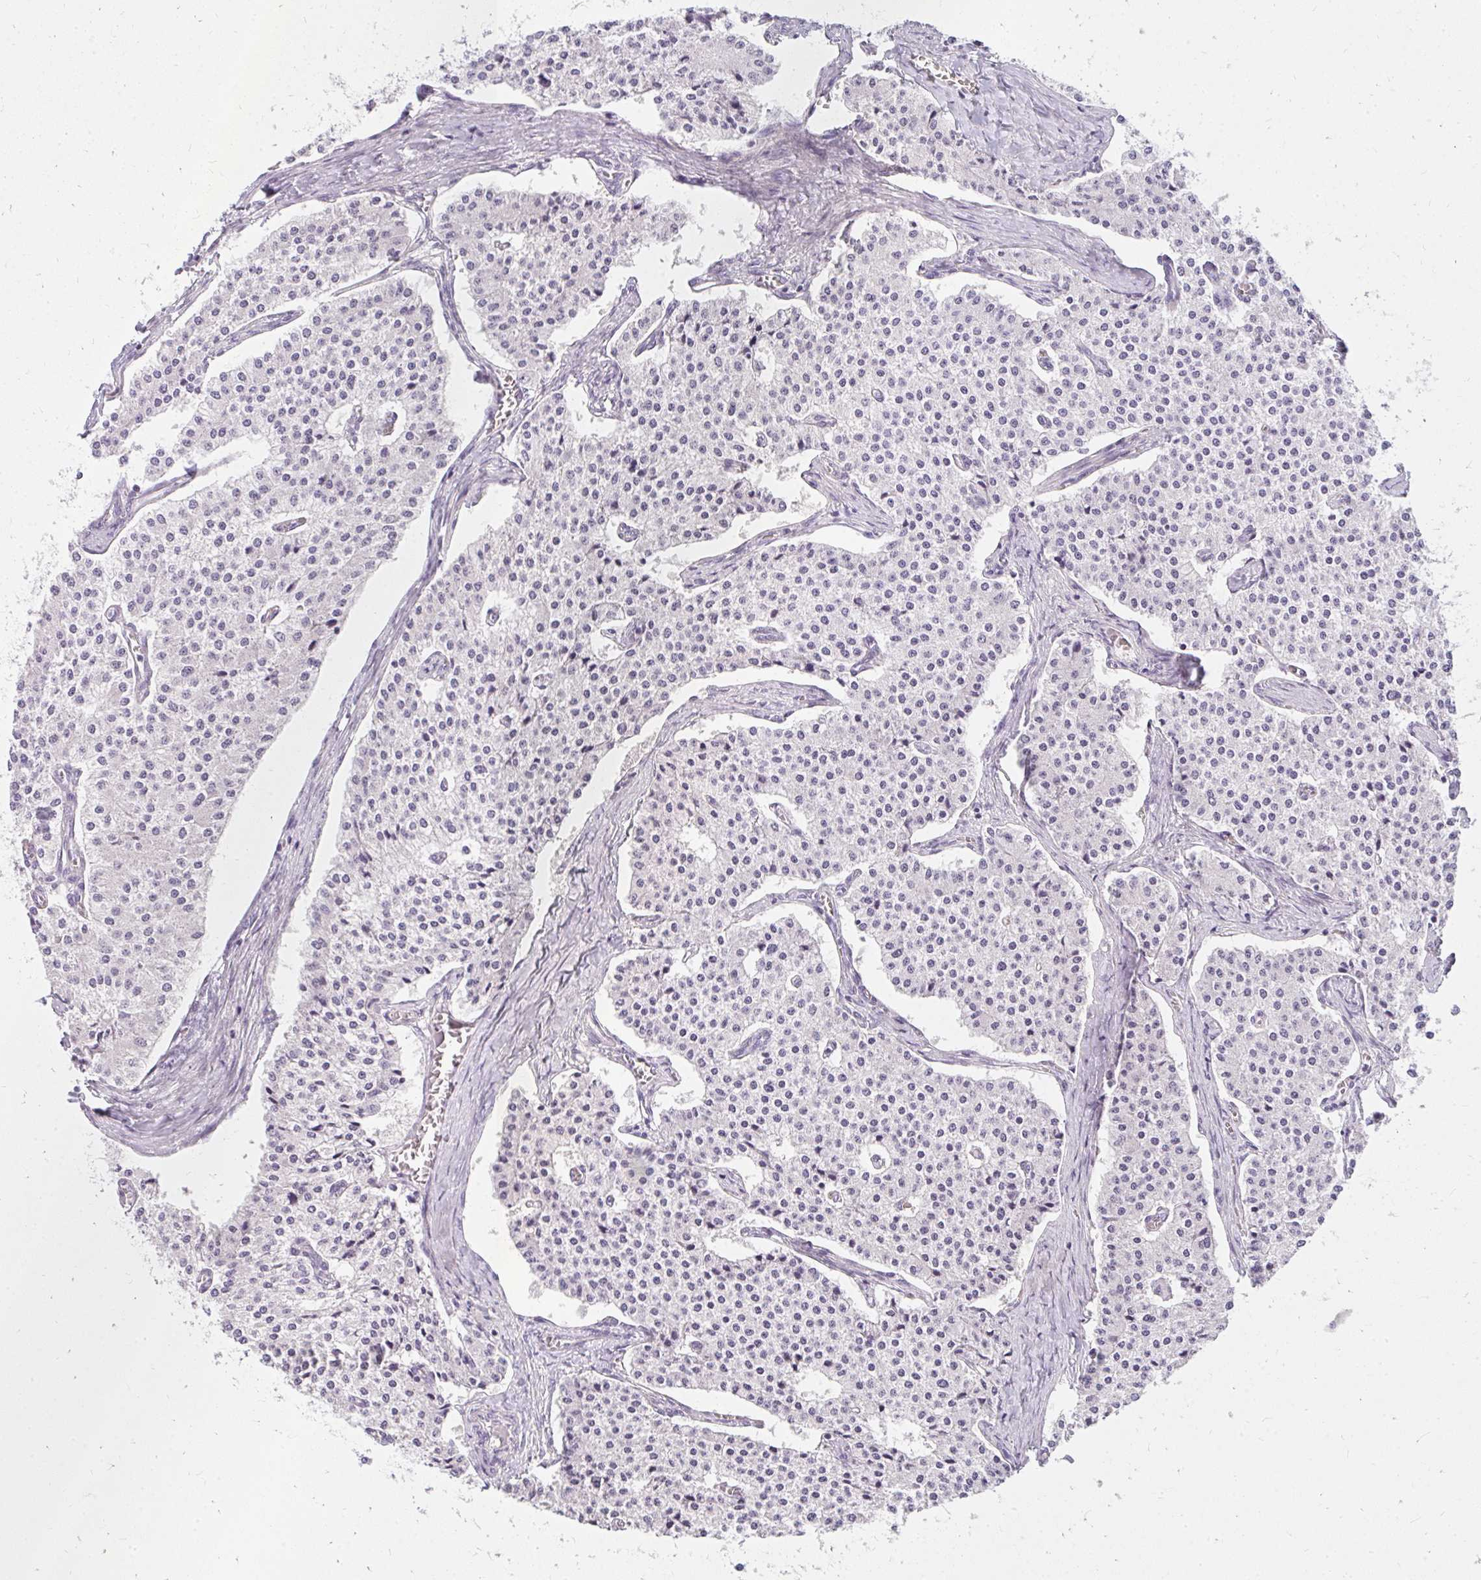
{"staining": {"intensity": "negative", "quantity": "none", "location": "none"}, "tissue": "carcinoid", "cell_type": "Tumor cells", "image_type": "cancer", "snomed": [{"axis": "morphology", "description": "Carcinoid, malignant, NOS"}, {"axis": "topography", "description": "Colon"}], "caption": "This is a image of immunohistochemistry staining of malignant carcinoid, which shows no positivity in tumor cells. (DAB immunohistochemistry, high magnification).", "gene": "PPP1R3G", "patient": {"sex": "female", "age": 52}}